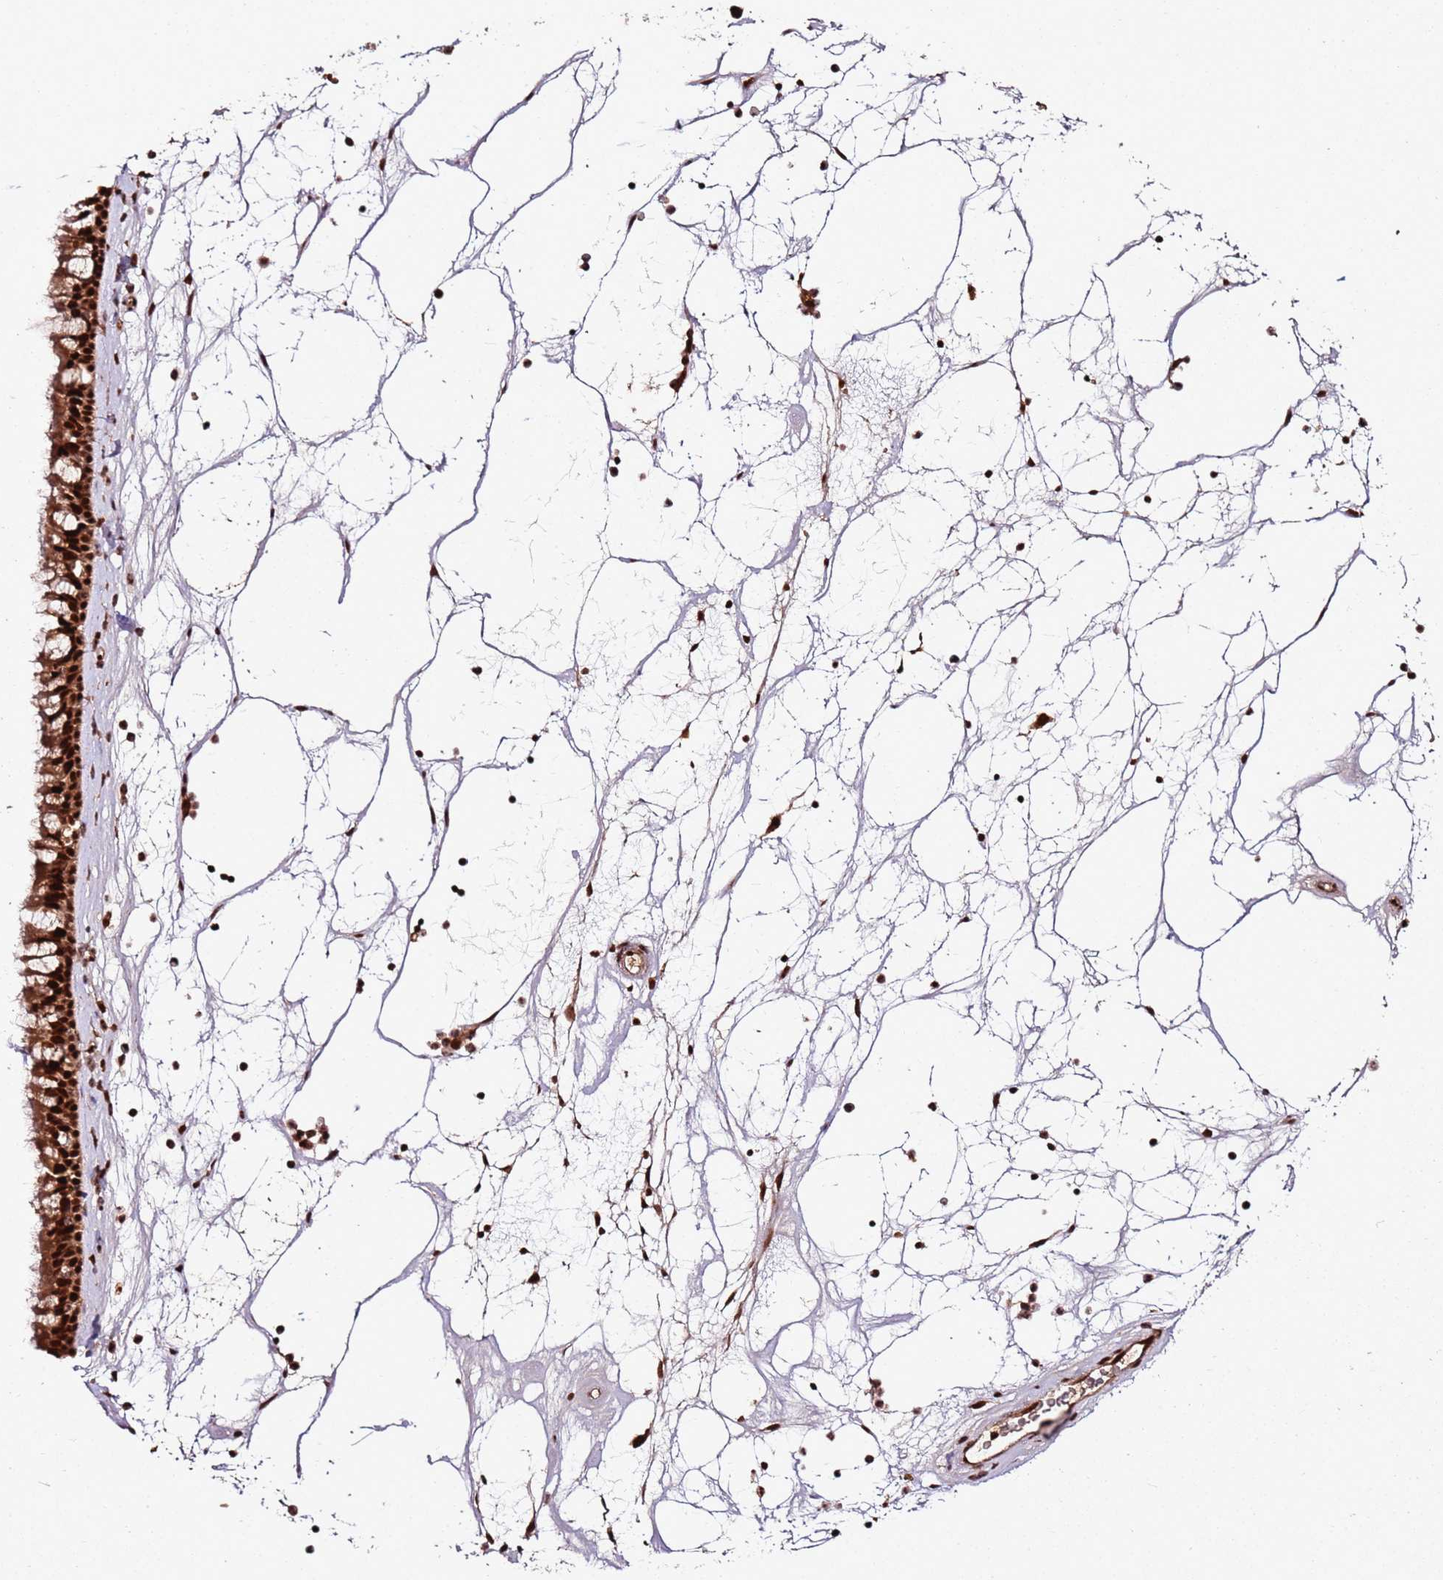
{"staining": {"intensity": "strong", "quantity": ">75%", "location": "cytoplasmic/membranous,nuclear"}, "tissue": "nasopharynx", "cell_type": "Respiratory epithelial cells", "image_type": "normal", "snomed": [{"axis": "morphology", "description": "Normal tissue, NOS"}, {"axis": "topography", "description": "Nasopharynx"}], "caption": "Immunohistochemical staining of benign human nasopharynx reveals >75% levels of strong cytoplasmic/membranous,nuclear protein staining in approximately >75% of respiratory epithelial cells.", "gene": "XRN2", "patient": {"sex": "male", "age": 64}}